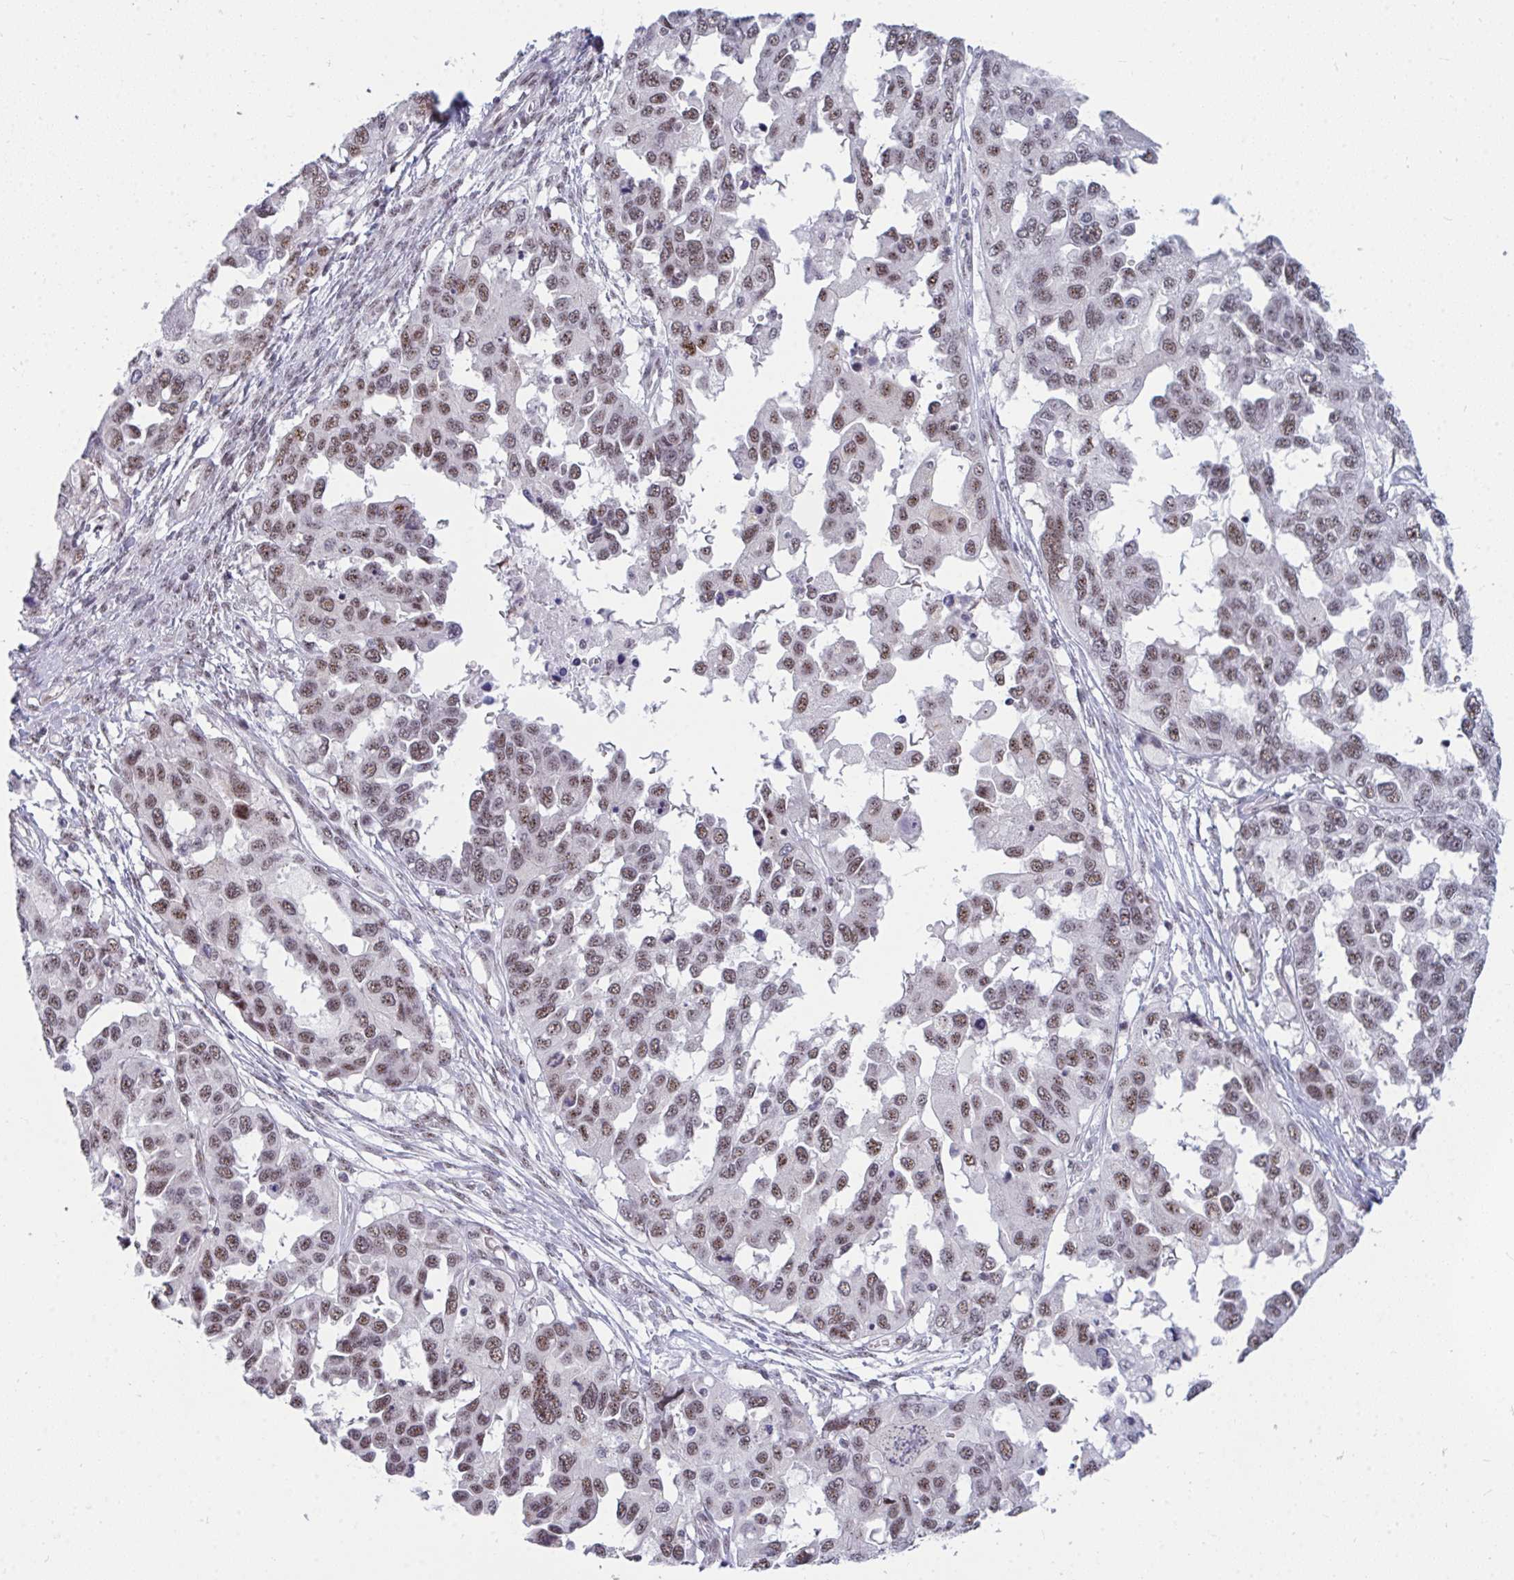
{"staining": {"intensity": "moderate", "quantity": ">75%", "location": "nuclear"}, "tissue": "ovarian cancer", "cell_type": "Tumor cells", "image_type": "cancer", "snomed": [{"axis": "morphology", "description": "Cystadenocarcinoma, serous, NOS"}, {"axis": "topography", "description": "Ovary"}], "caption": "Tumor cells show moderate nuclear staining in about >75% of cells in serous cystadenocarcinoma (ovarian). (IHC, brightfield microscopy, high magnification).", "gene": "PRR14", "patient": {"sex": "female", "age": 53}}